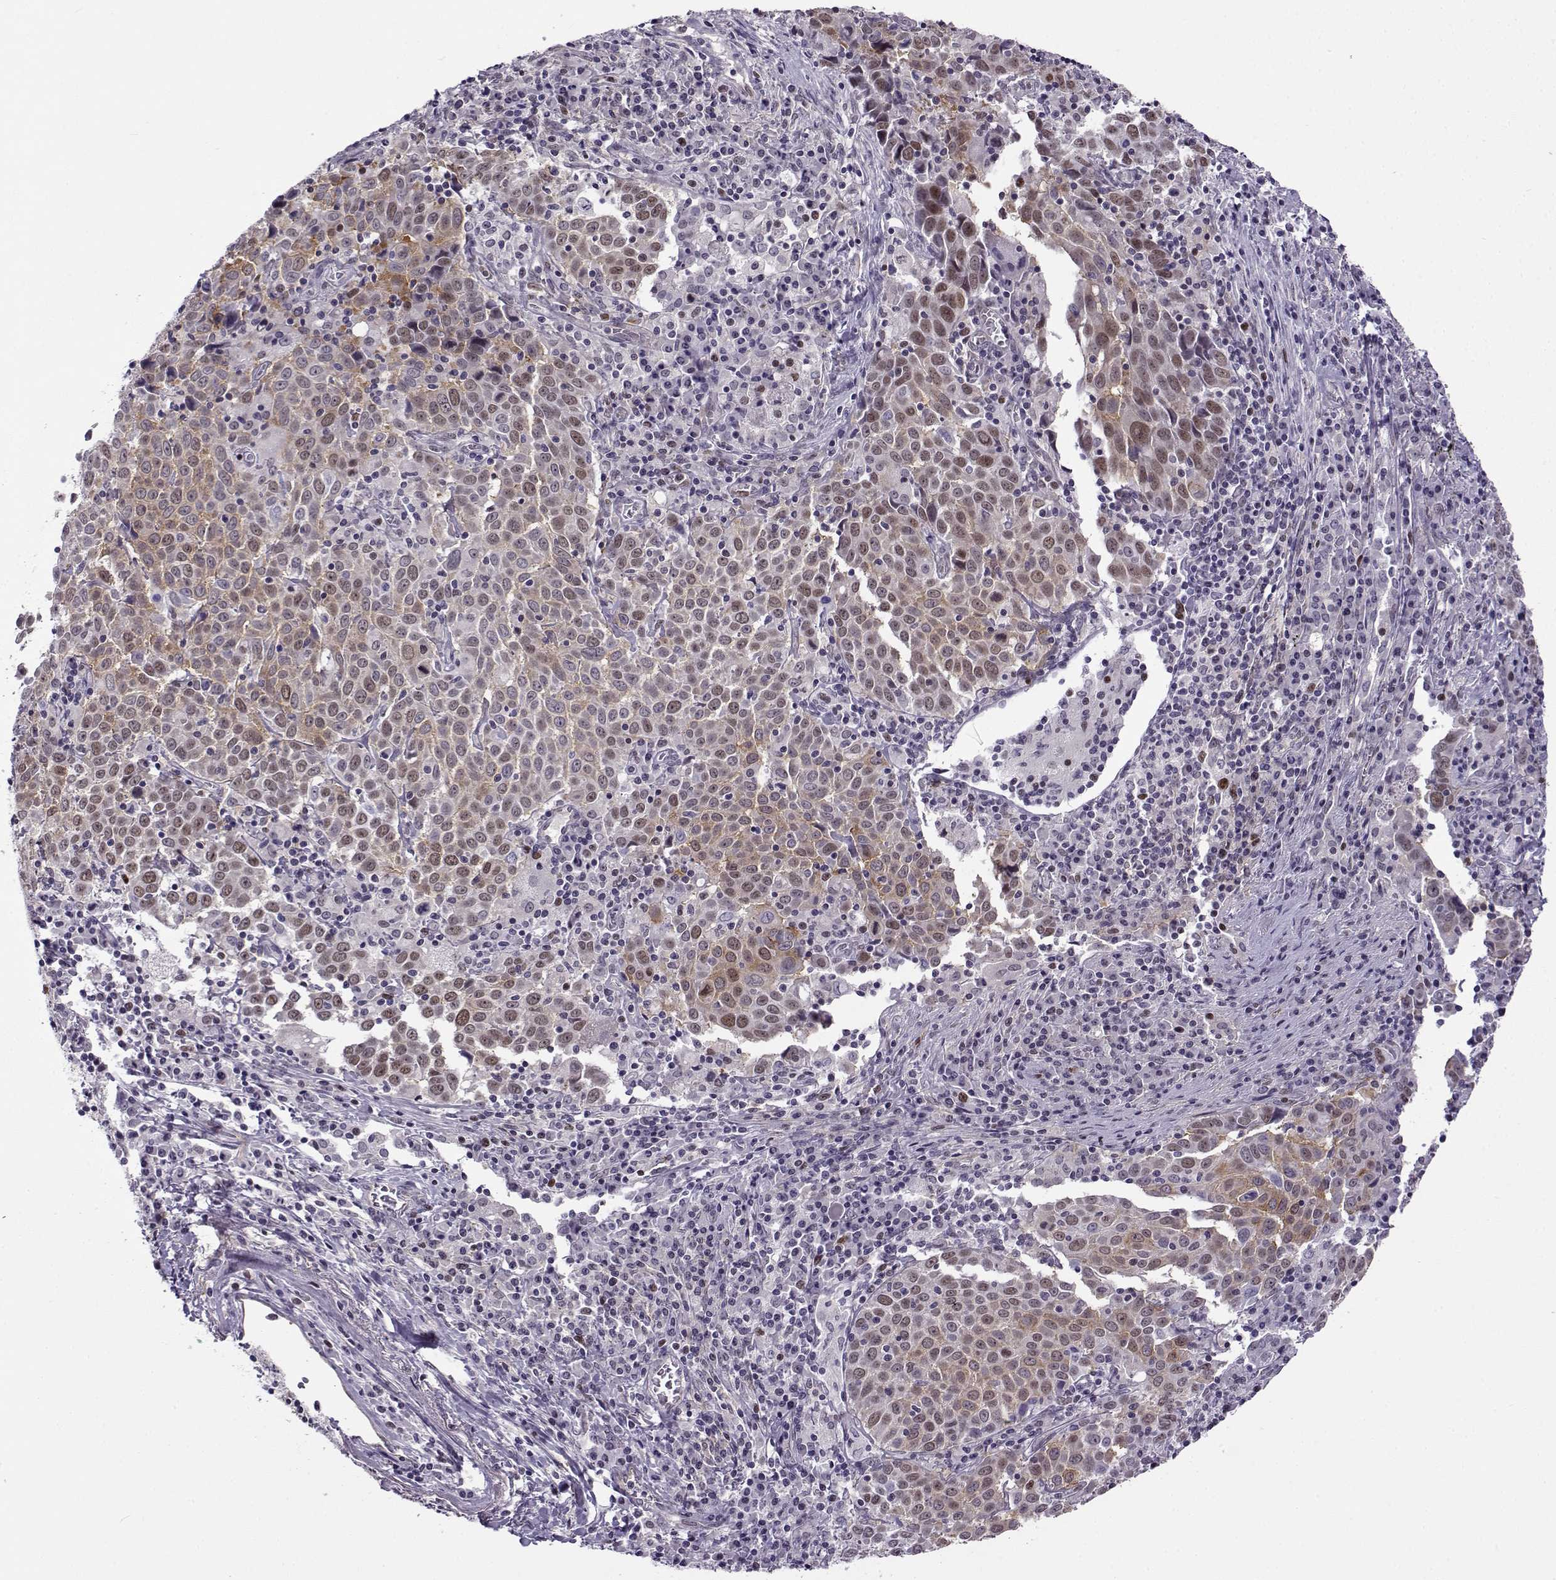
{"staining": {"intensity": "moderate", "quantity": "25%-75%", "location": "cytoplasmic/membranous,nuclear"}, "tissue": "lung cancer", "cell_type": "Tumor cells", "image_type": "cancer", "snomed": [{"axis": "morphology", "description": "Squamous cell carcinoma, NOS"}, {"axis": "topography", "description": "Lung"}], "caption": "Squamous cell carcinoma (lung) was stained to show a protein in brown. There is medium levels of moderate cytoplasmic/membranous and nuclear staining in about 25%-75% of tumor cells.", "gene": "BACH1", "patient": {"sex": "male", "age": 57}}